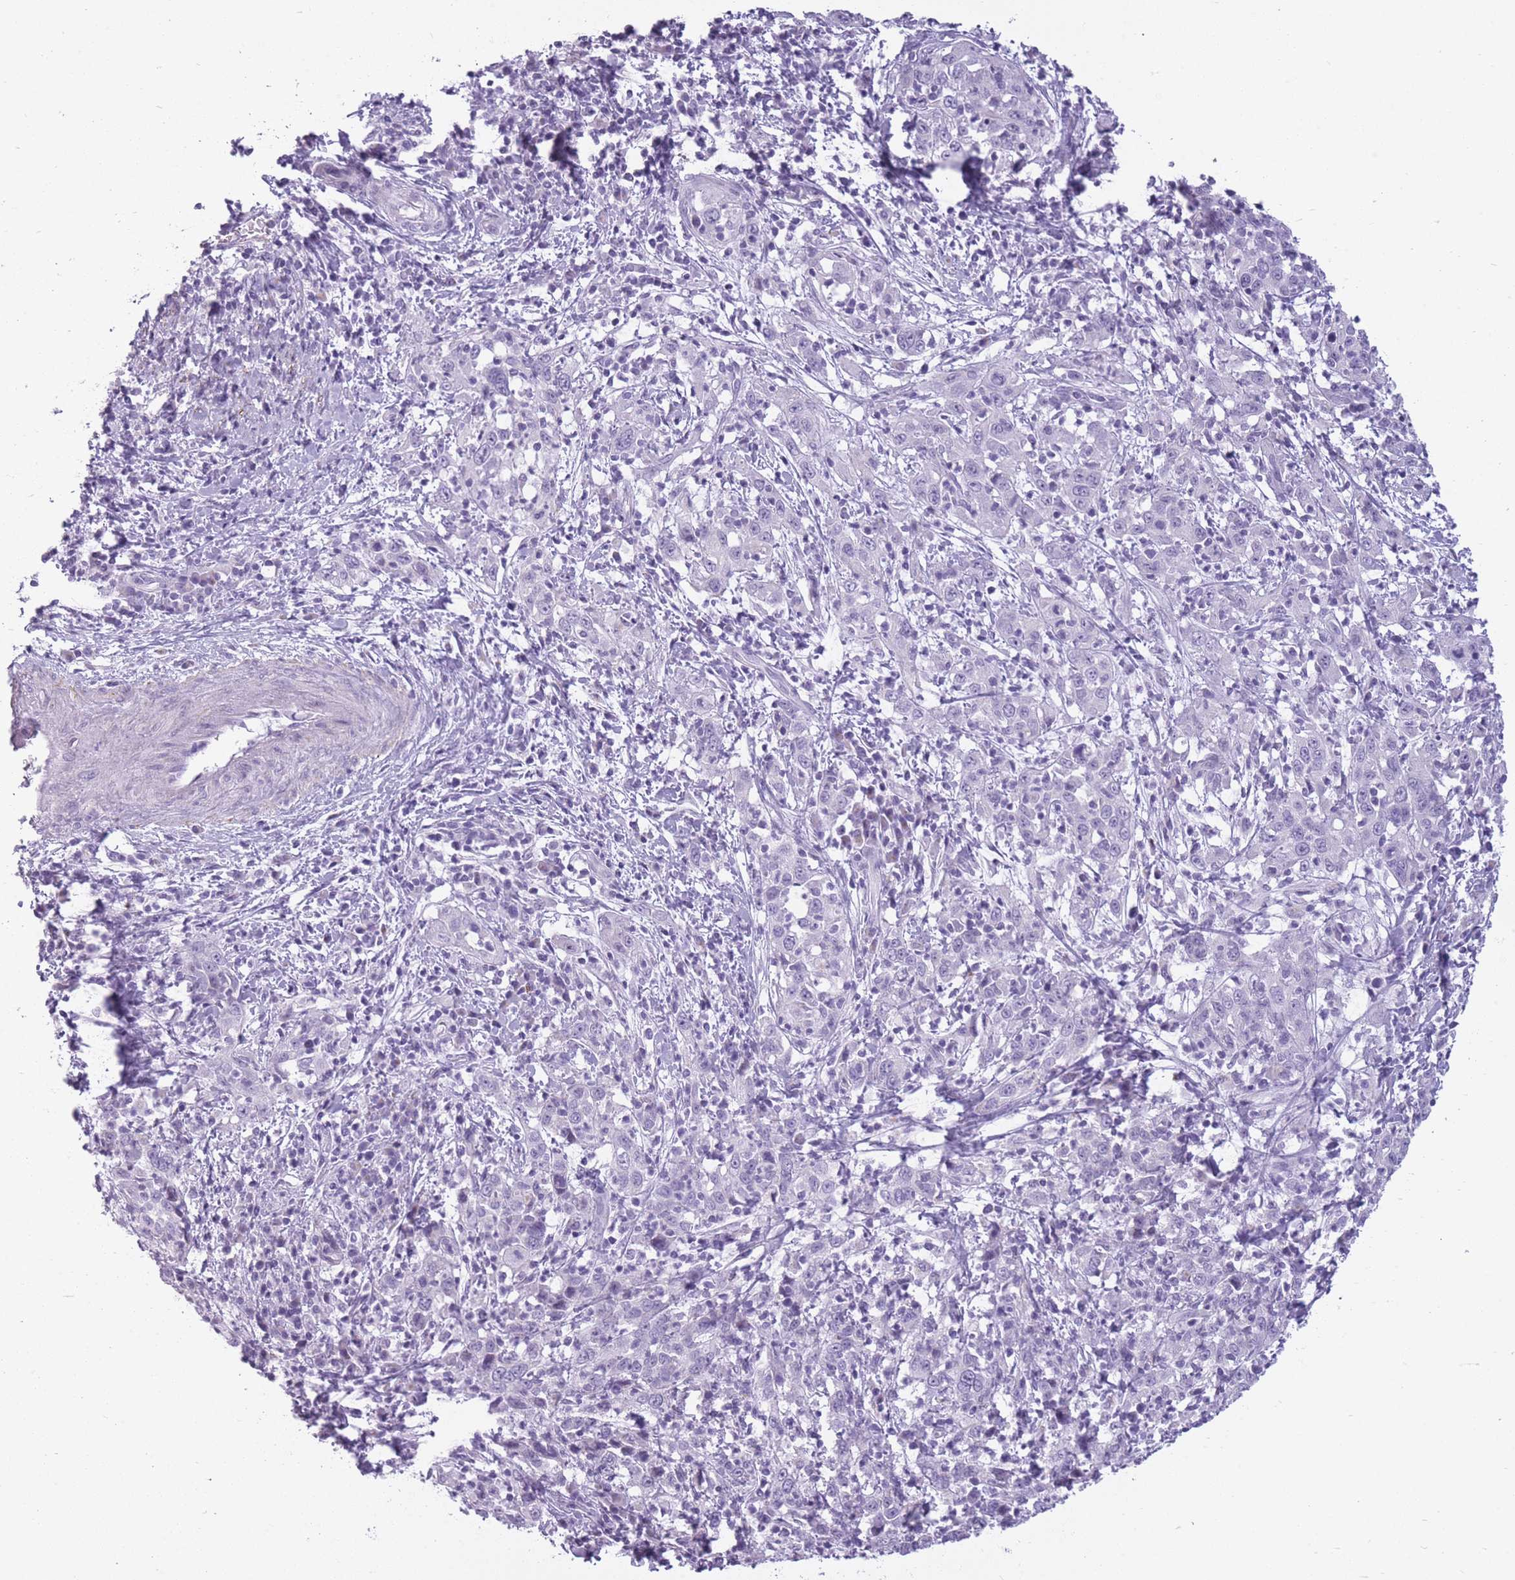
{"staining": {"intensity": "negative", "quantity": "none", "location": "none"}, "tissue": "cervical cancer", "cell_type": "Tumor cells", "image_type": "cancer", "snomed": [{"axis": "morphology", "description": "Squamous cell carcinoma, NOS"}, {"axis": "topography", "description": "Cervix"}], "caption": "High magnification brightfield microscopy of squamous cell carcinoma (cervical) stained with DAB (3,3'-diaminobenzidine) (brown) and counterstained with hematoxylin (blue): tumor cells show no significant positivity.", "gene": "GOLGA6D", "patient": {"sex": "female", "age": 46}}